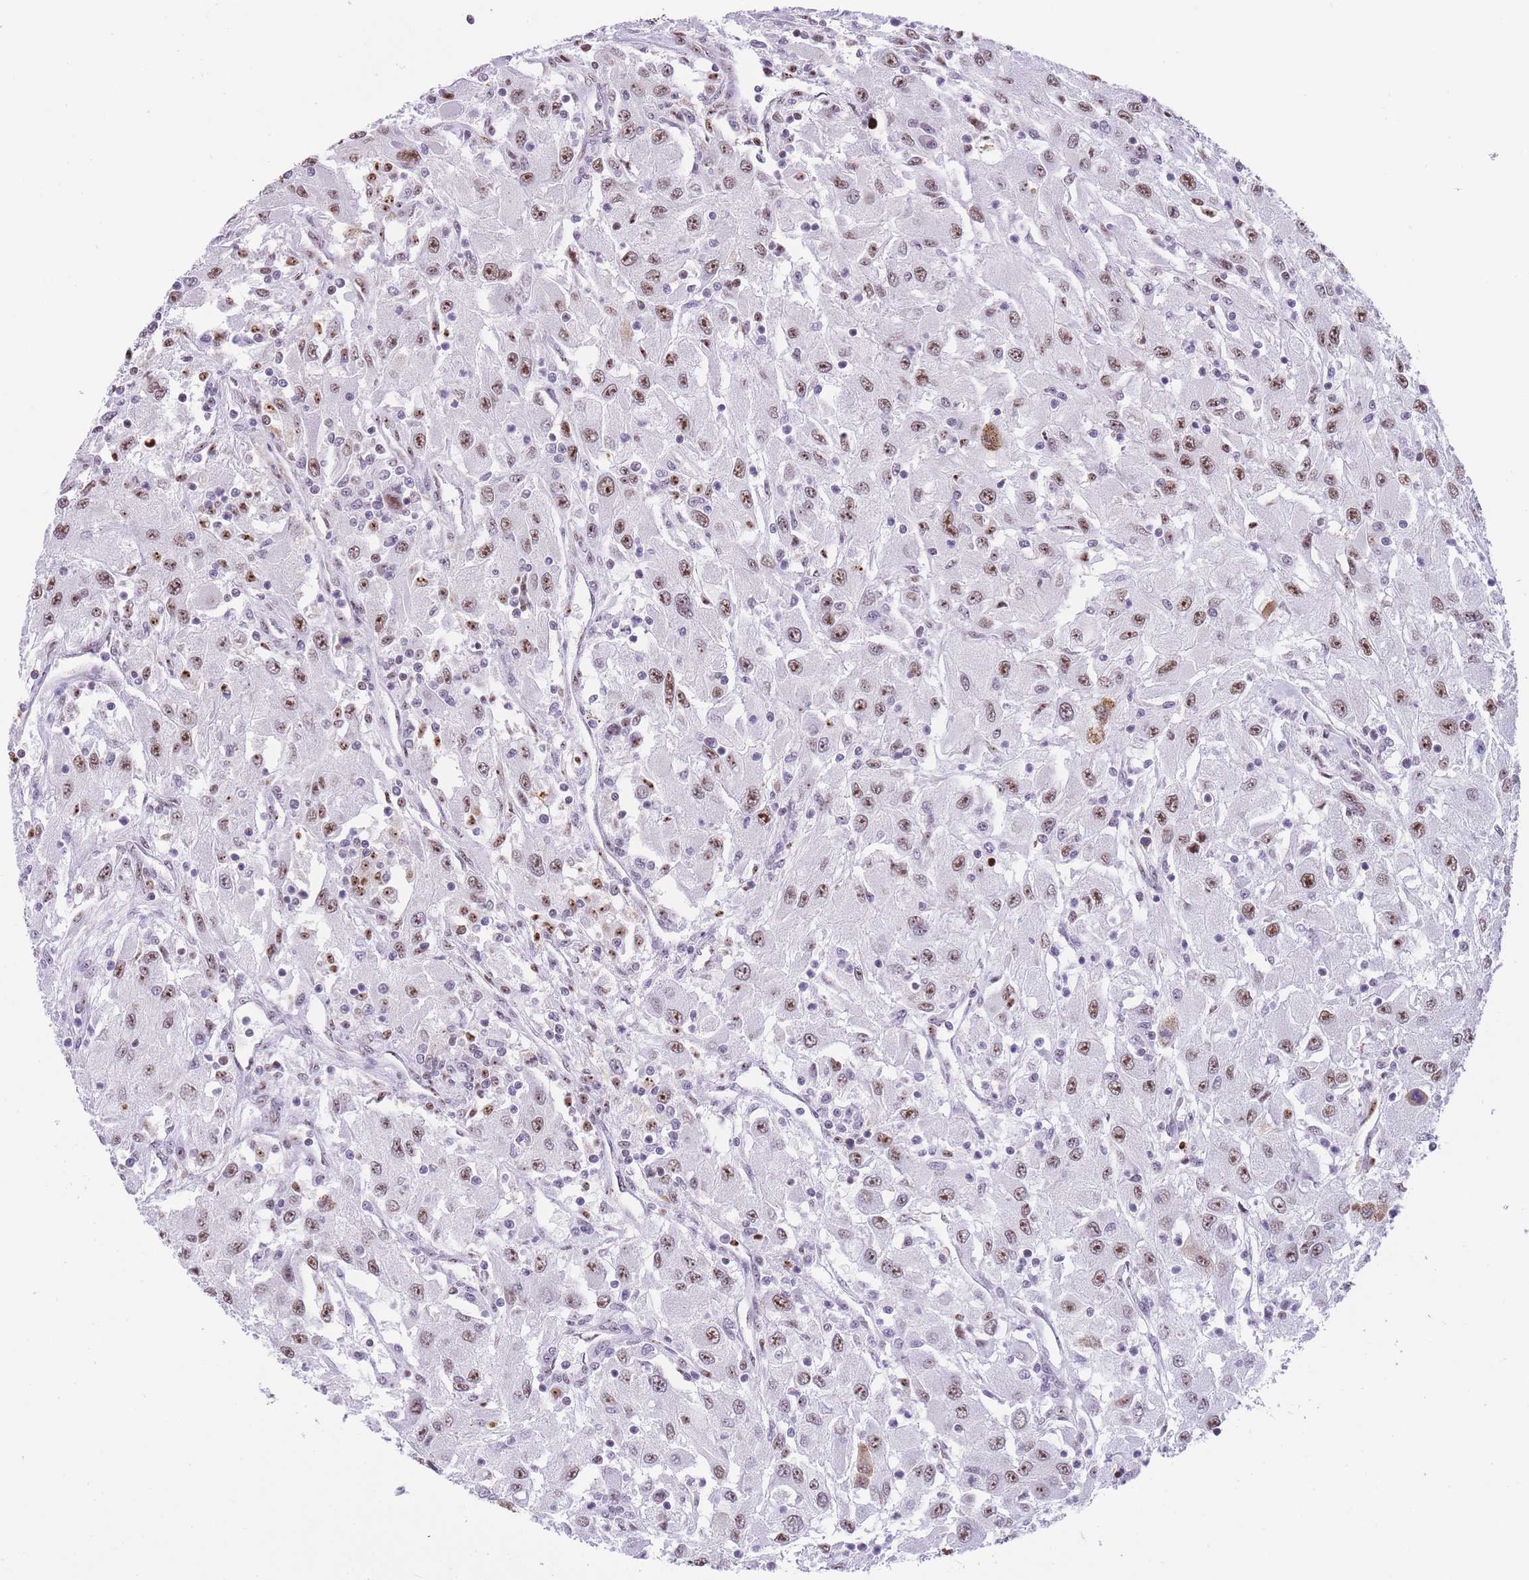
{"staining": {"intensity": "moderate", "quantity": ">75%", "location": "nuclear"}, "tissue": "renal cancer", "cell_type": "Tumor cells", "image_type": "cancer", "snomed": [{"axis": "morphology", "description": "Adenocarcinoma, NOS"}, {"axis": "topography", "description": "Kidney"}], "caption": "Approximately >75% of tumor cells in human renal cancer show moderate nuclear protein staining as visualized by brown immunohistochemical staining.", "gene": "EVC2", "patient": {"sex": "female", "age": 67}}